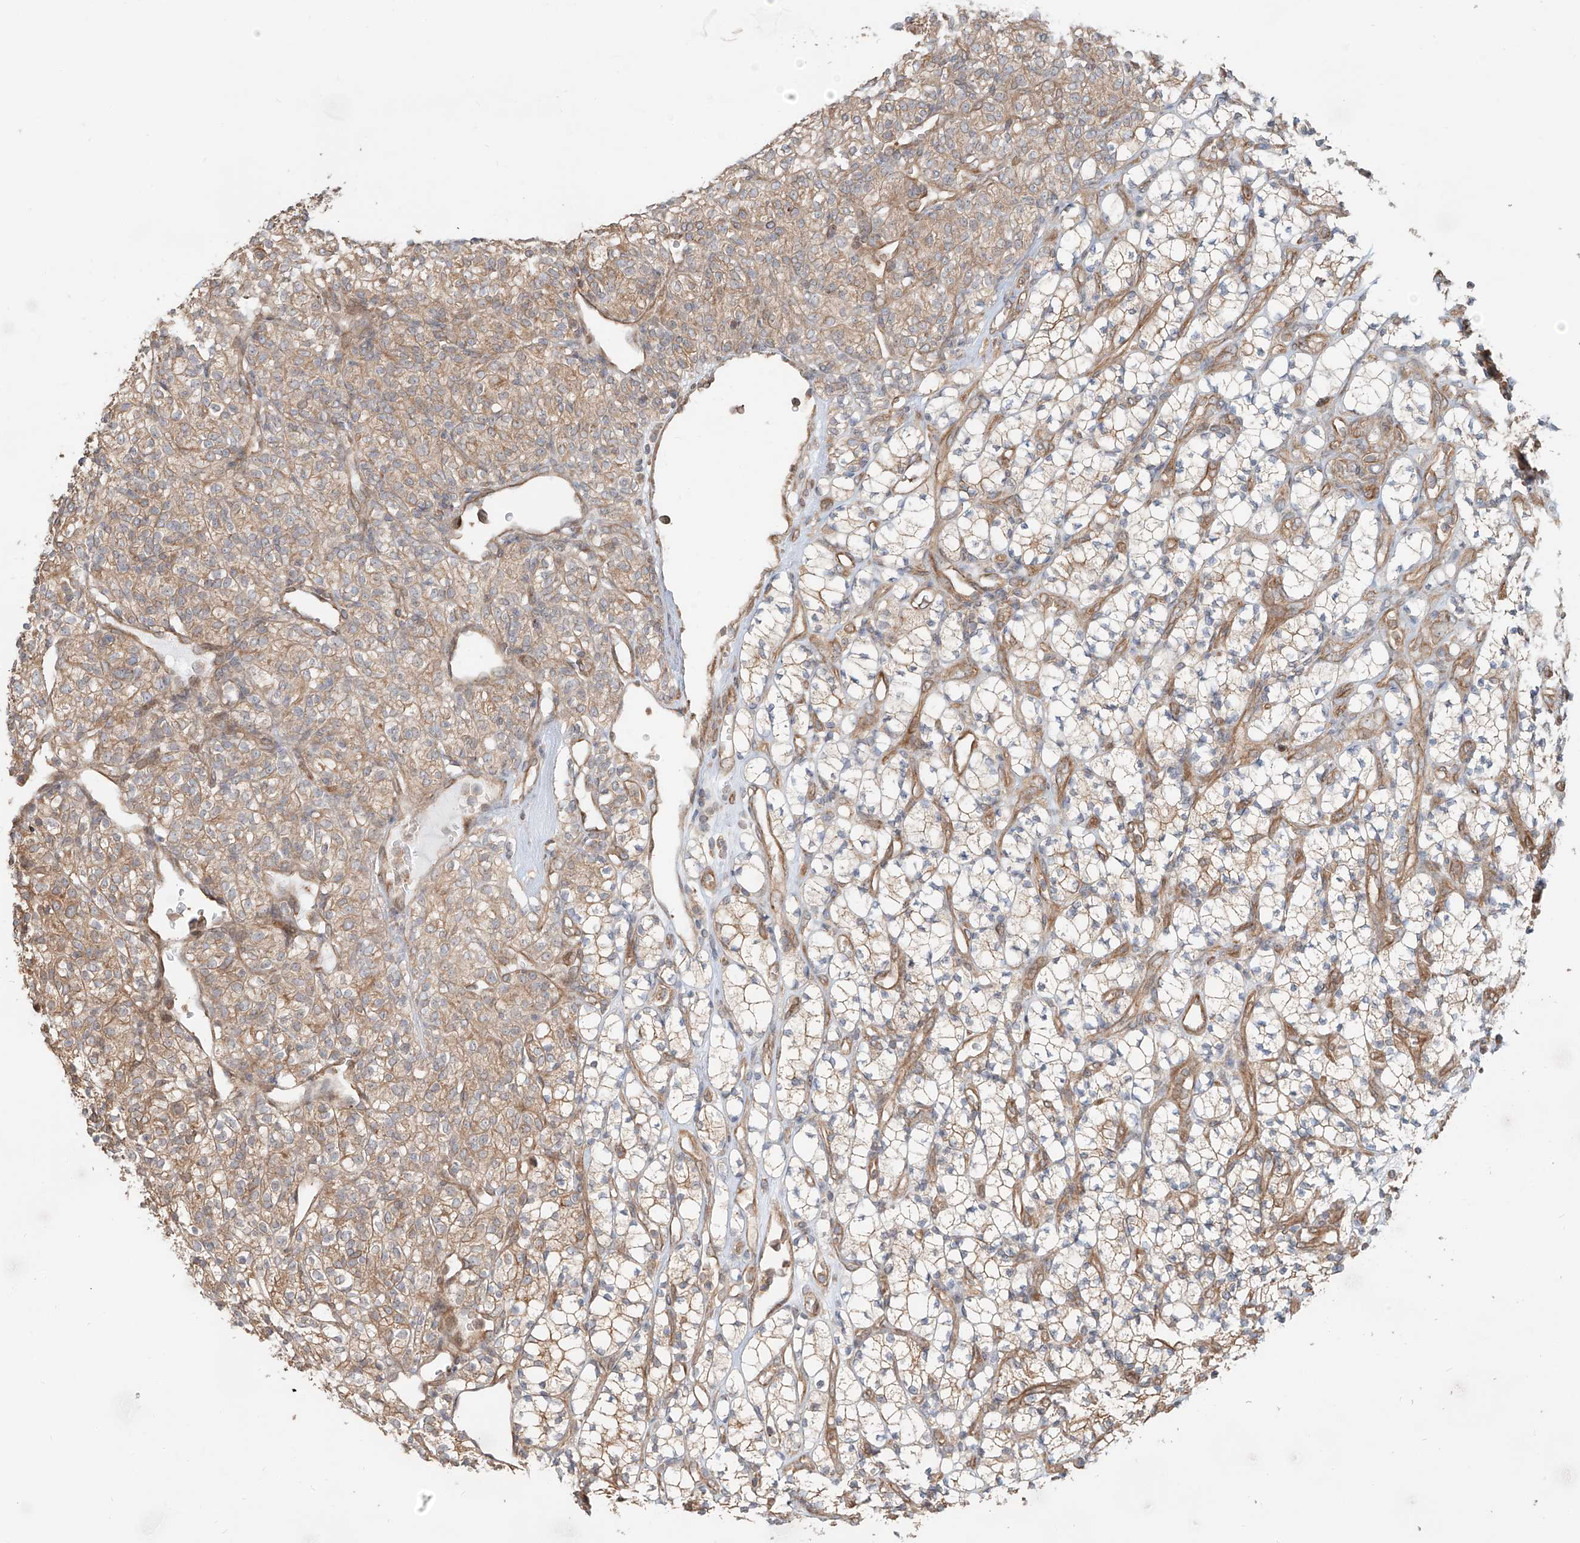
{"staining": {"intensity": "weak", "quantity": "25%-75%", "location": "cytoplasmic/membranous"}, "tissue": "renal cancer", "cell_type": "Tumor cells", "image_type": "cancer", "snomed": [{"axis": "morphology", "description": "Adenocarcinoma, NOS"}, {"axis": "topography", "description": "Kidney"}], "caption": "Adenocarcinoma (renal) stained with DAB (3,3'-diaminobenzidine) IHC exhibits low levels of weak cytoplasmic/membranous staining in approximately 25%-75% of tumor cells. (DAB (3,3'-diaminobenzidine) IHC, brown staining for protein, blue staining for nuclei).", "gene": "CEP162", "patient": {"sex": "male", "age": 77}}